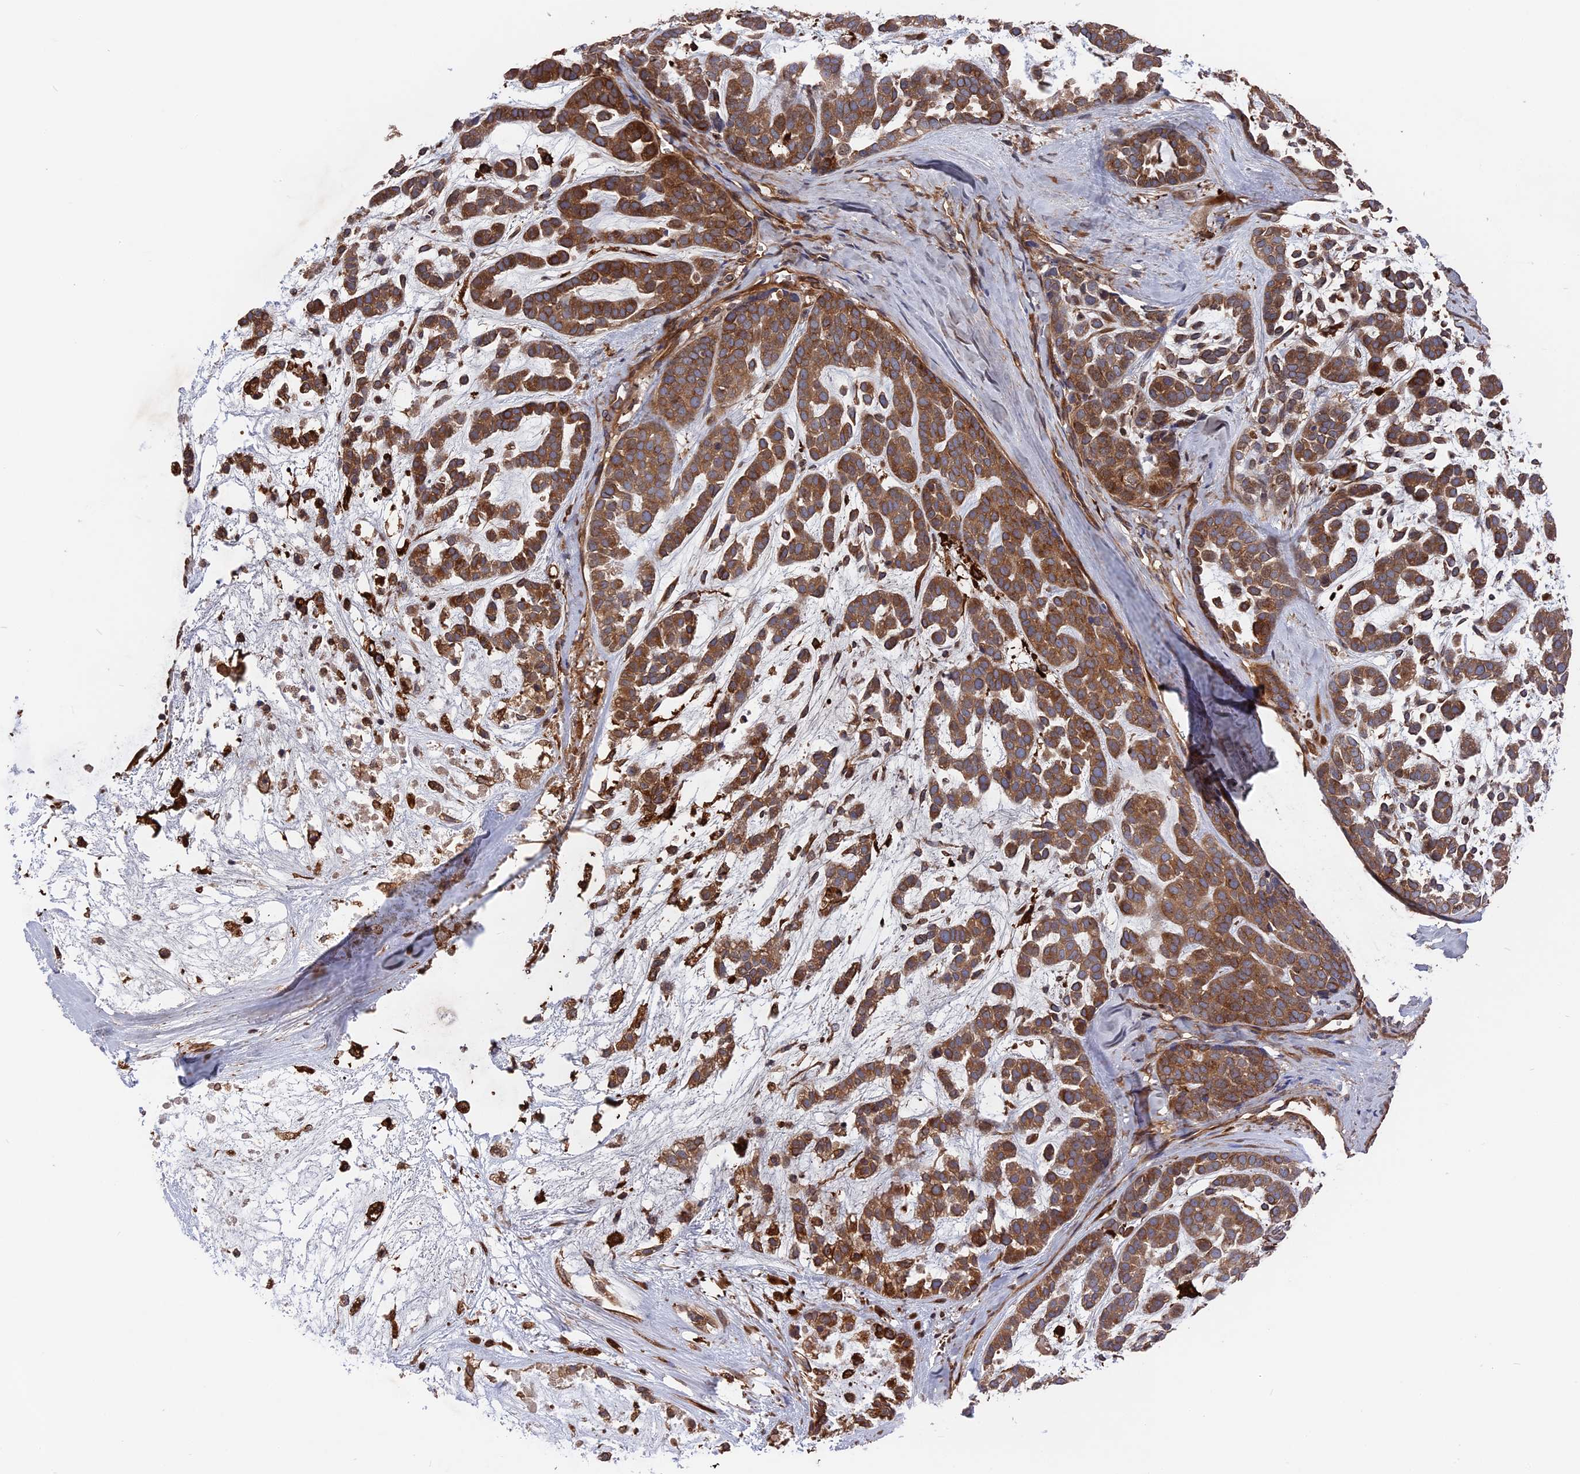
{"staining": {"intensity": "moderate", "quantity": ">75%", "location": "cytoplasmic/membranous"}, "tissue": "head and neck cancer", "cell_type": "Tumor cells", "image_type": "cancer", "snomed": [{"axis": "morphology", "description": "Adenocarcinoma, NOS"}, {"axis": "morphology", "description": "Adenoma, NOS"}, {"axis": "topography", "description": "Head-Neck"}], "caption": "About >75% of tumor cells in head and neck adenocarcinoma display moderate cytoplasmic/membranous protein positivity as visualized by brown immunohistochemical staining.", "gene": "DEF8", "patient": {"sex": "female", "age": 55}}